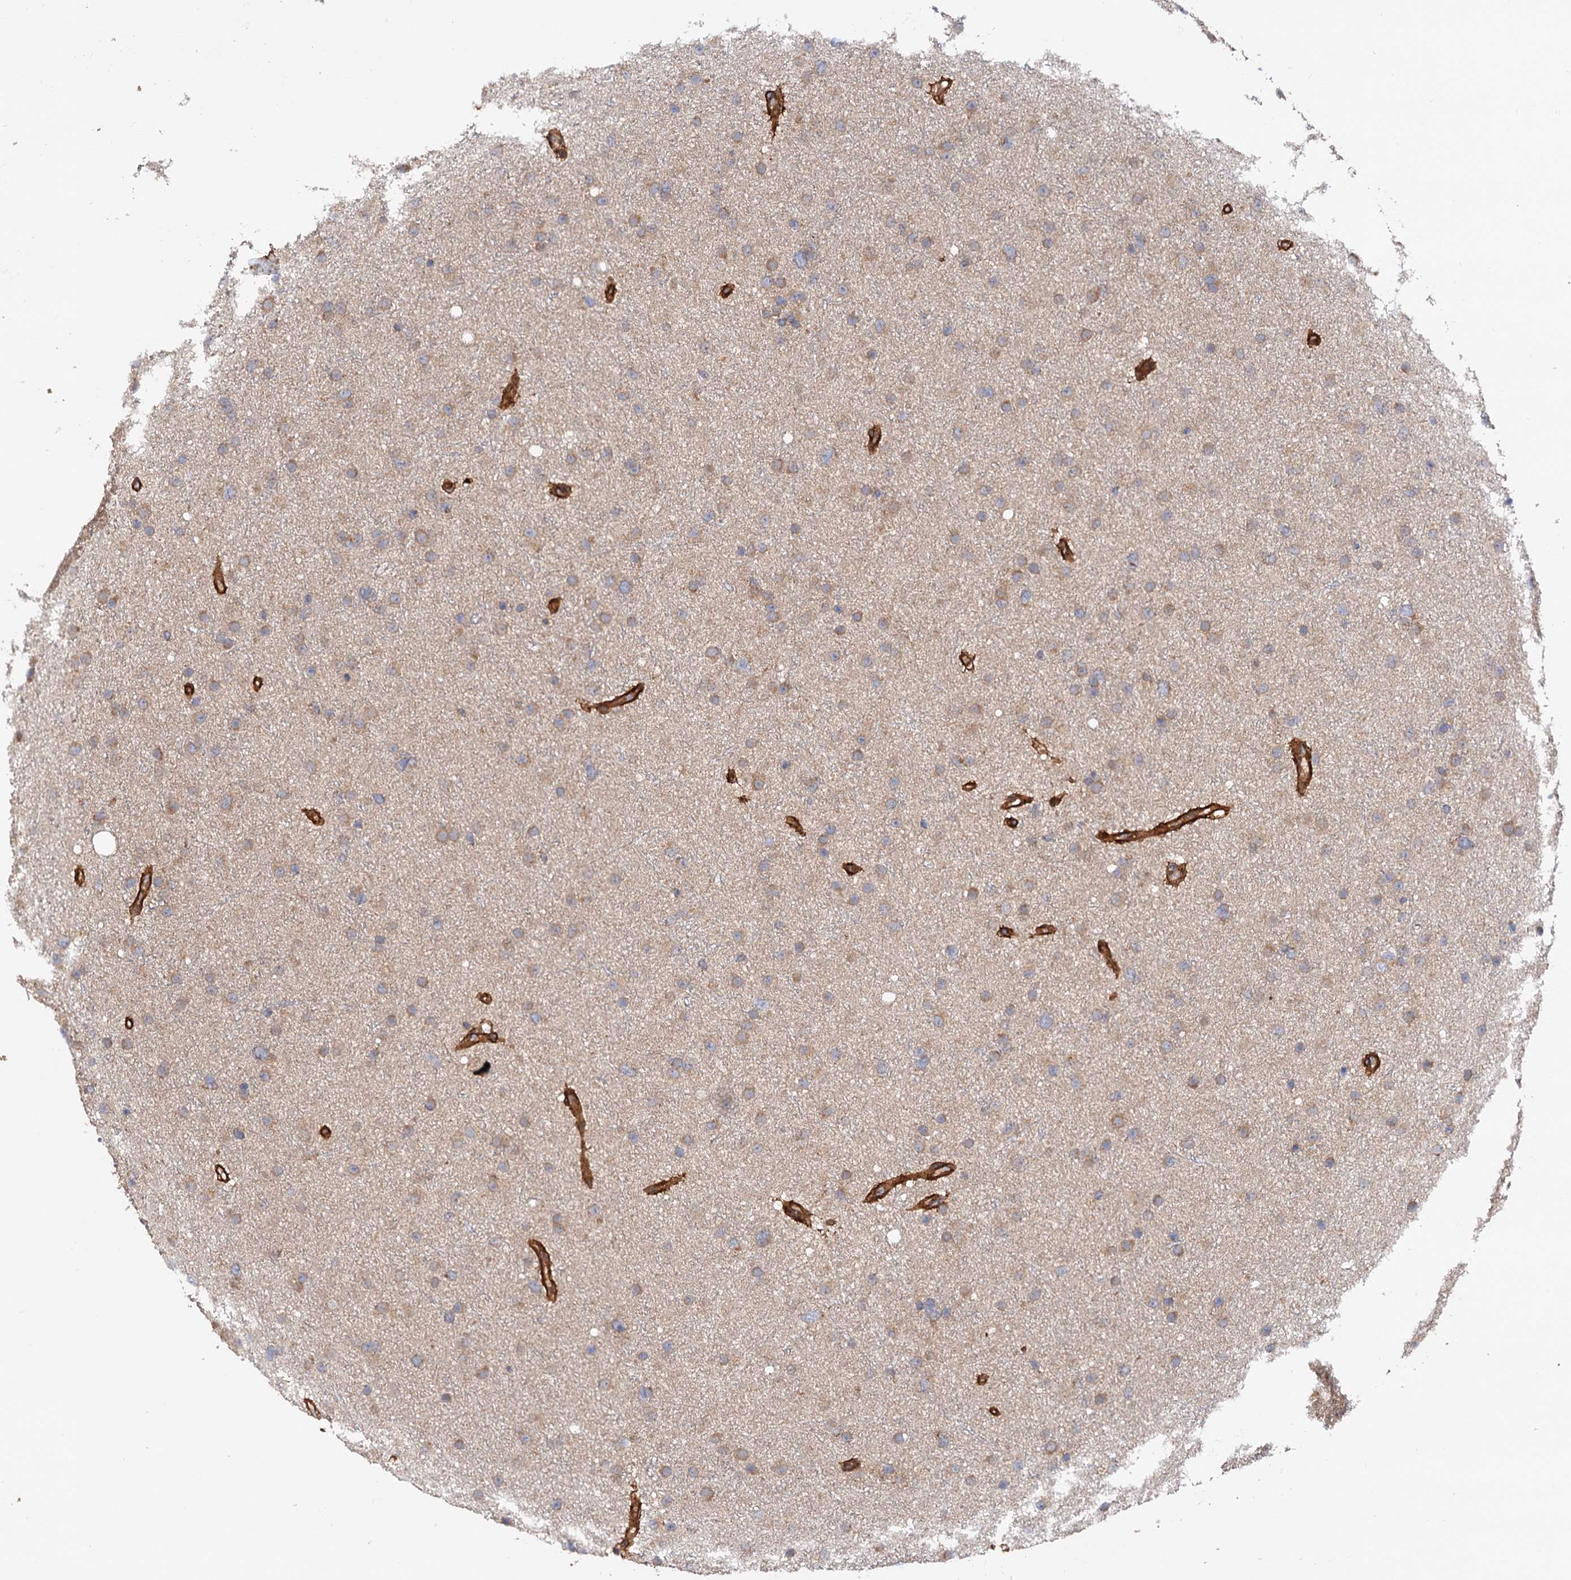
{"staining": {"intensity": "weak", "quantity": "25%-75%", "location": "cytoplasmic/membranous"}, "tissue": "glioma", "cell_type": "Tumor cells", "image_type": "cancer", "snomed": [{"axis": "morphology", "description": "Glioma, malignant, Low grade"}, {"axis": "topography", "description": "Cerebral cortex"}], "caption": "Protein expression by immunohistochemistry reveals weak cytoplasmic/membranous staining in about 25%-75% of tumor cells in glioma.", "gene": "CSAD", "patient": {"sex": "female", "age": 39}}